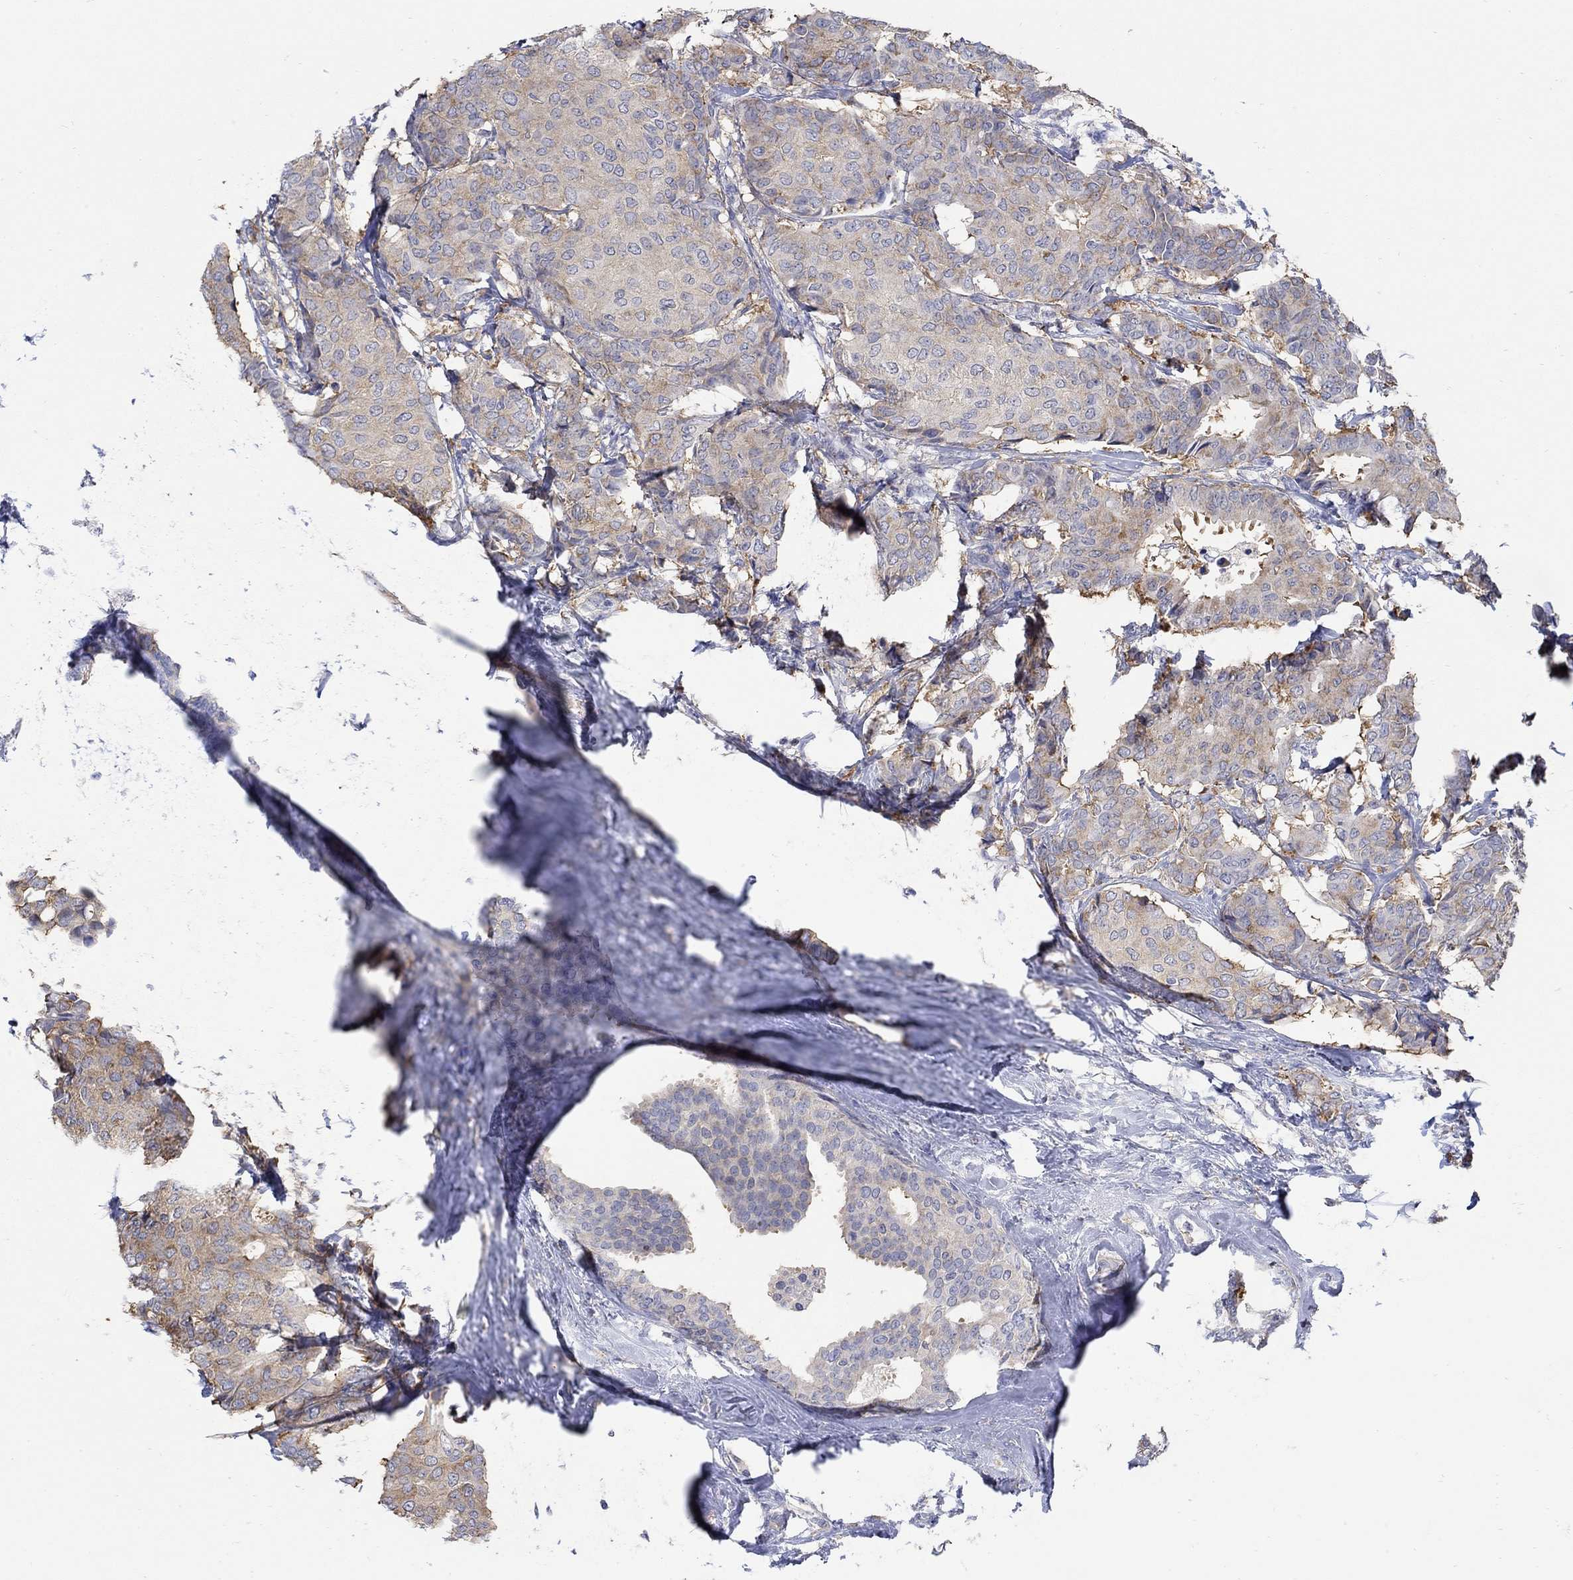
{"staining": {"intensity": "weak", "quantity": "25%-75%", "location": "cytoplasmic/membranous"}, "tissue": "breast cancer", "cell_type": "Tumor cells", "image_type": "cancer", "snomed": [{"axis": "morphology", "description": "Duct carcinoma"}, {"axis": "topography", "description": "Breast"}], "caption": "This micrograph reveals immunohistochemistry staining of breast cancer (infiltrating ductal carcinoma), with low weak cytoplasmic/membranous expression in about 25%-75% of tumor cells.", "gene": "TEKT3", "patient": {"sex": "female", "age": 75}}